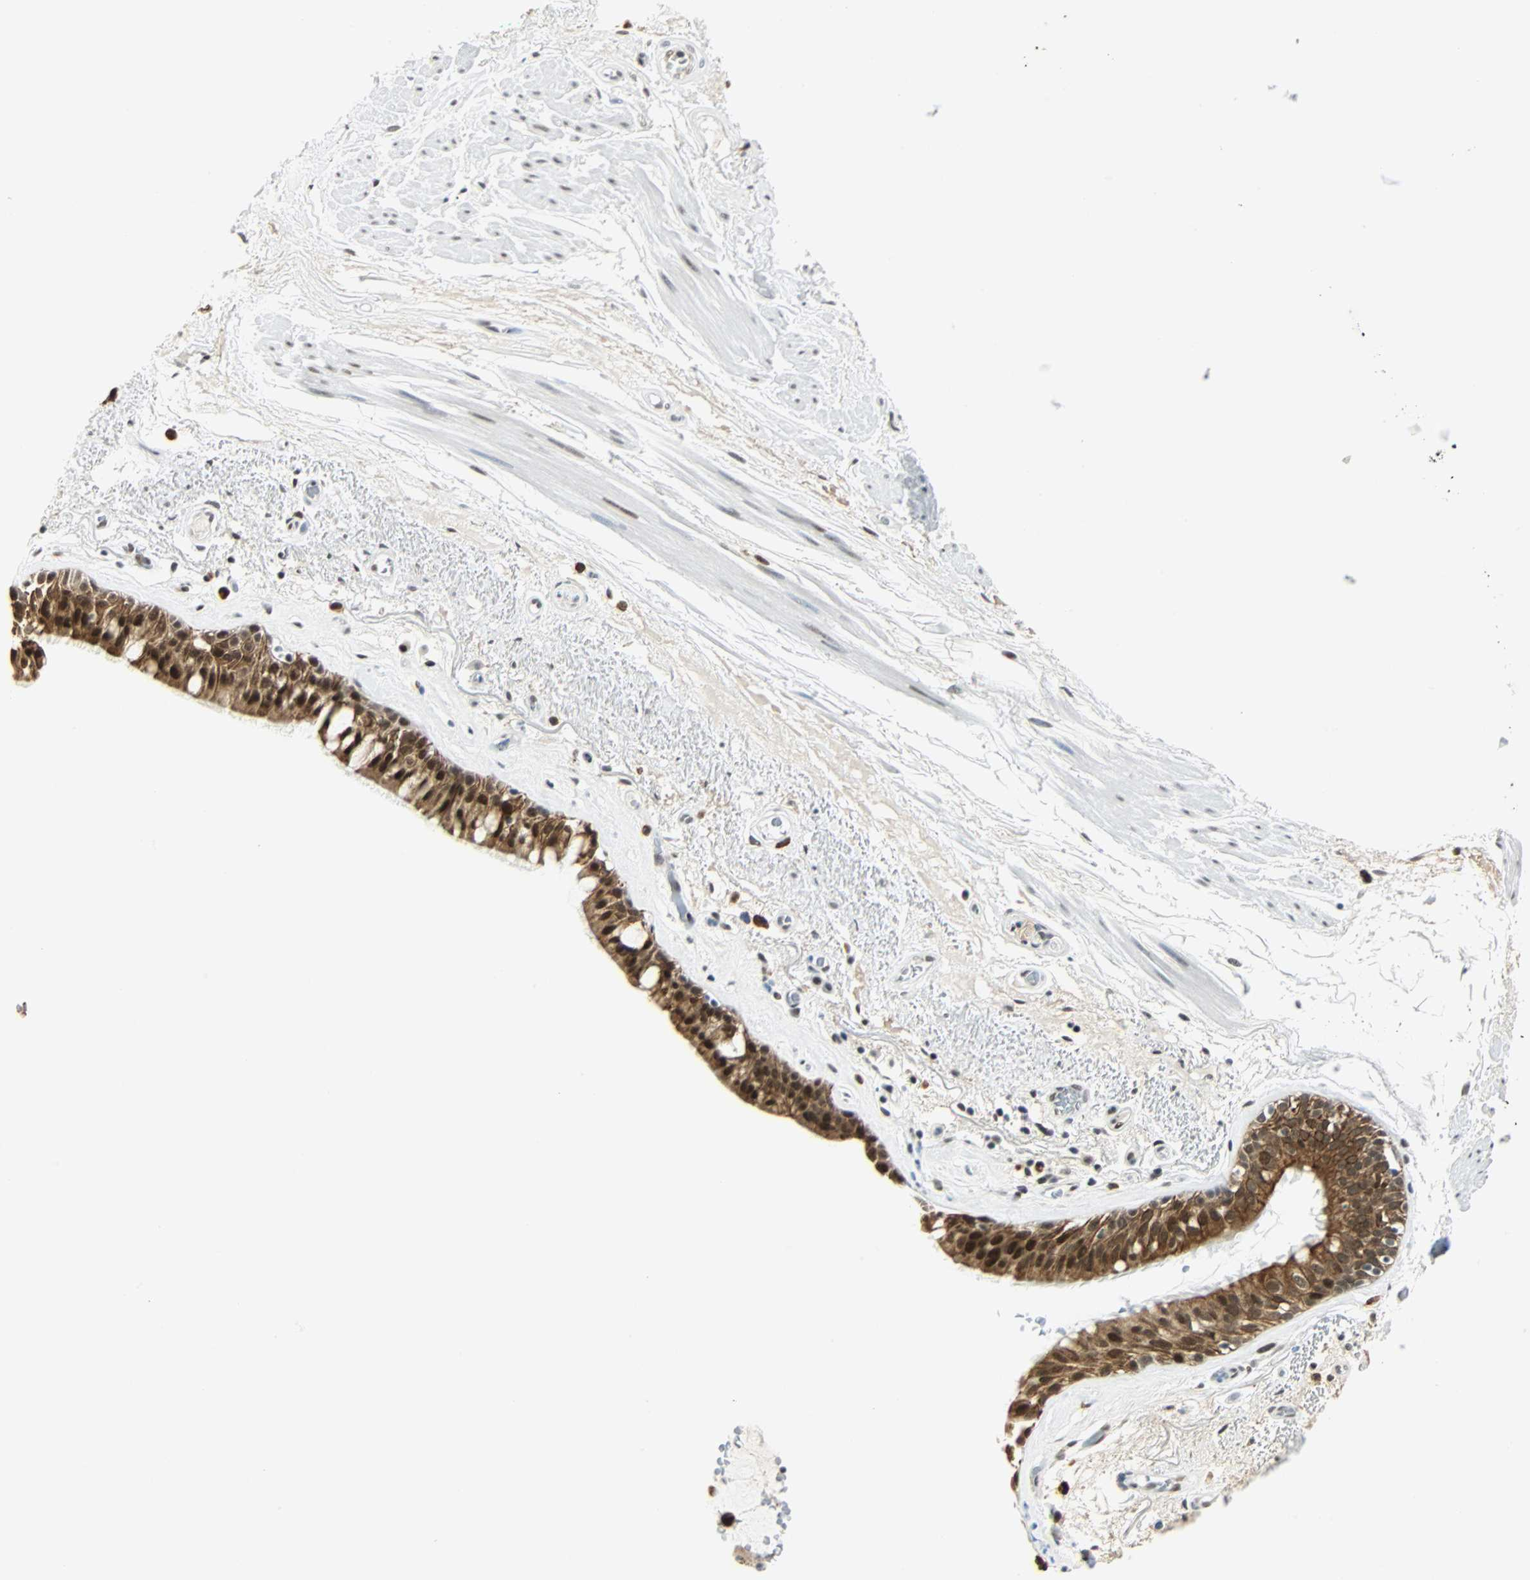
{"staining": {"intensity": "strong", "quantity": ">75%", "location": "cytoplasmic/membranous,nuclear"}, "tissue": "bronchus", "cell_type": "Respiratory epithelial cells", "image_type": "normal", "snomed": [{"axis": "morphology", "description": "Normal tissue, NOS"}, {"axis": "topography", "description": "Bronchus"}], "caption": "Immunohistochemistry (IHC) staining of normal bronchus, which exhibits high levels of strong cytoplasmic/membranous,nuclear positivity in about >75% of respiratory epithelial cells indicating strong cytoplasmic/membranous,nuclear protein expression. The staining was performed using DAB (brown) for protein detection and nuclei were counterstained in hematoxylin (blue).", "gene": "NELFE", "patient": {"sex": "male", "age": 66}}